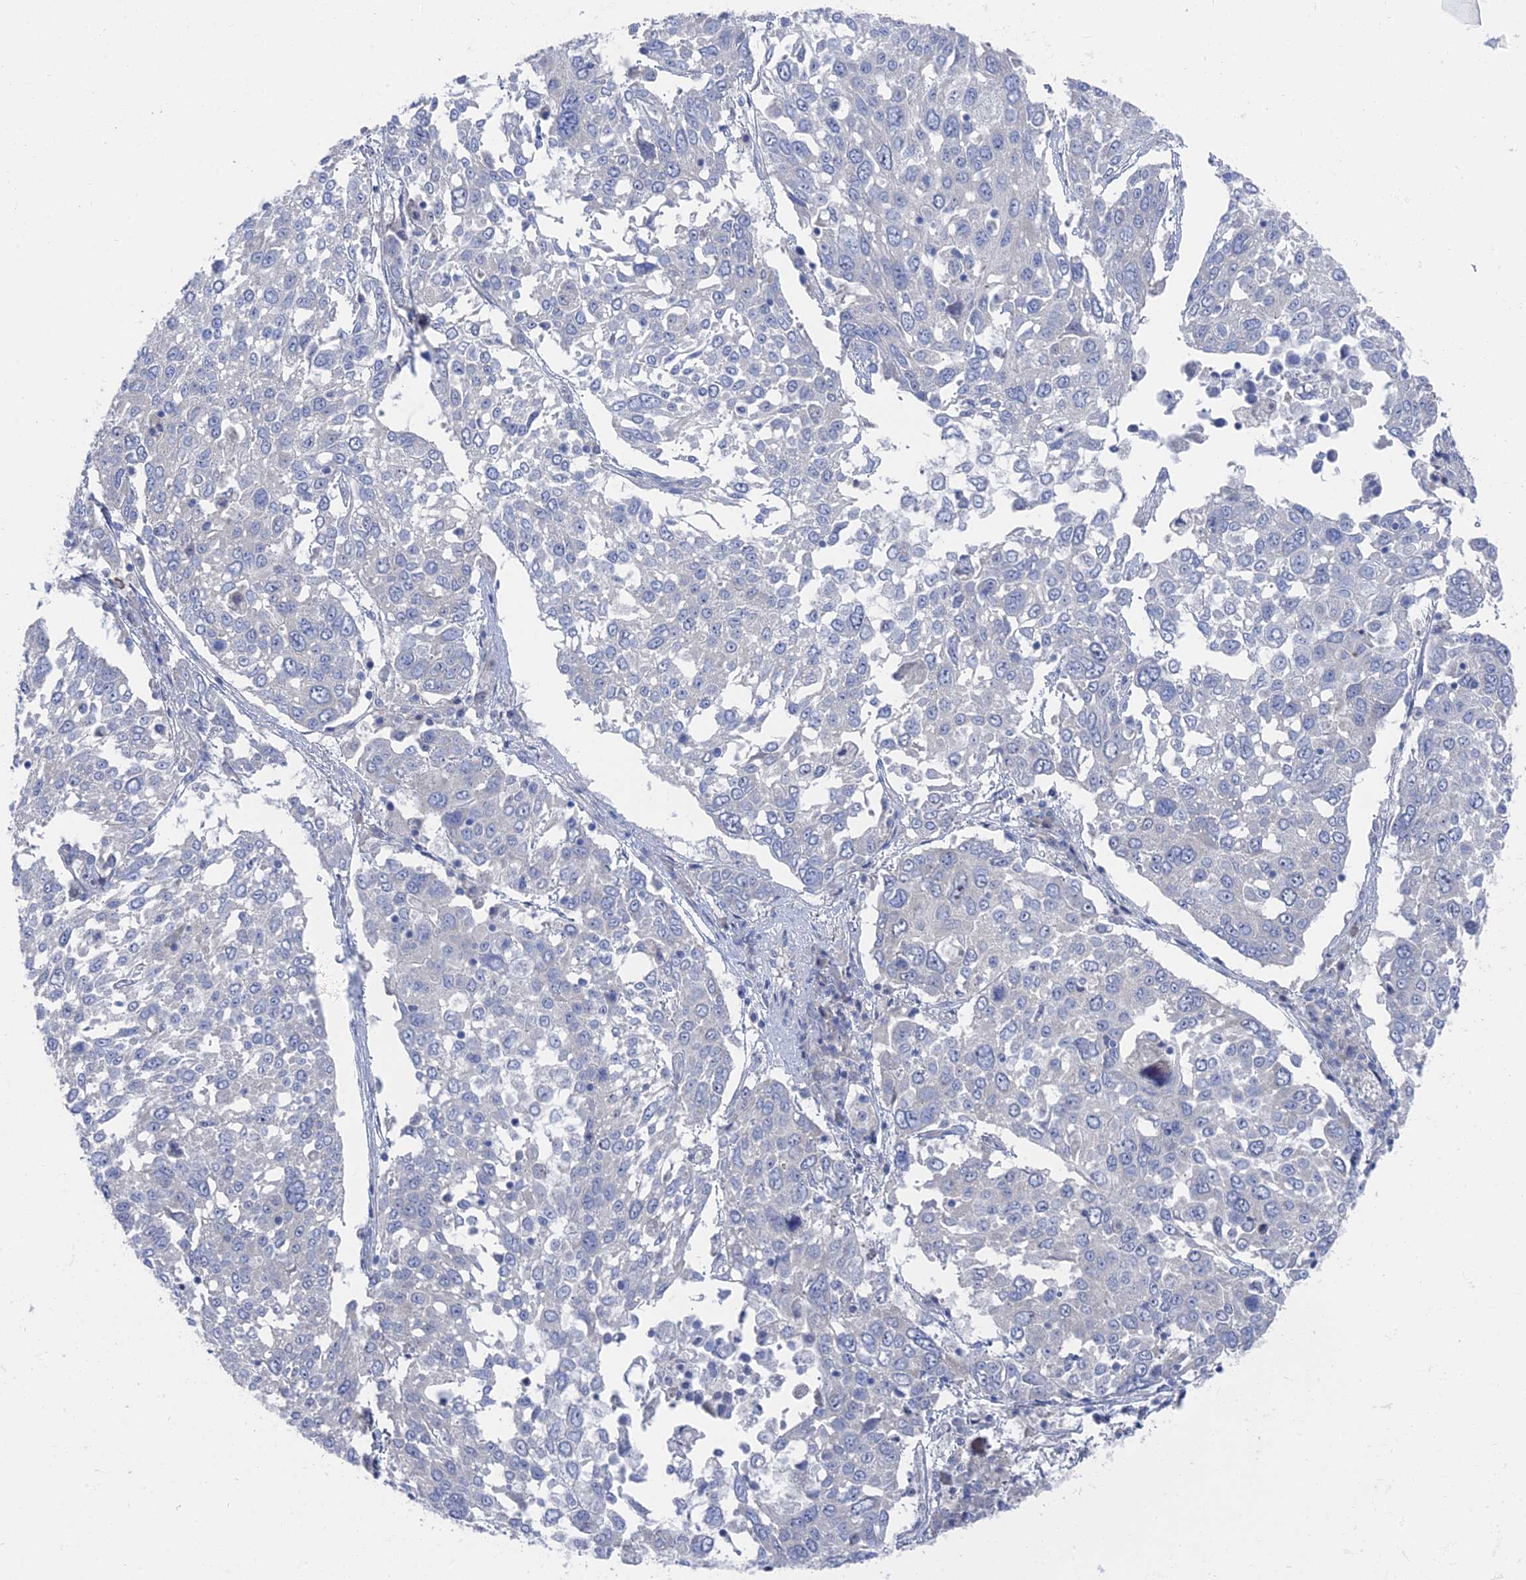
{"staining": {"intensity": "negative", "quantity": "none", "location": "none"}, "tissue": "lung cancer", "cell_type": "Tumor cells", "image_type": "cancer", "snomed": [{"axis": "morphology", "description": "Squamous cell carcinoma, NOS"}, {"axis": "topography", "description": "Lung"}], "caption": "Immunohistochemical staining of human lung cancer shows no significant expression in tumor cells.", "gene": "CCDC149", "patient": {"sex": "male", "age": 65}}